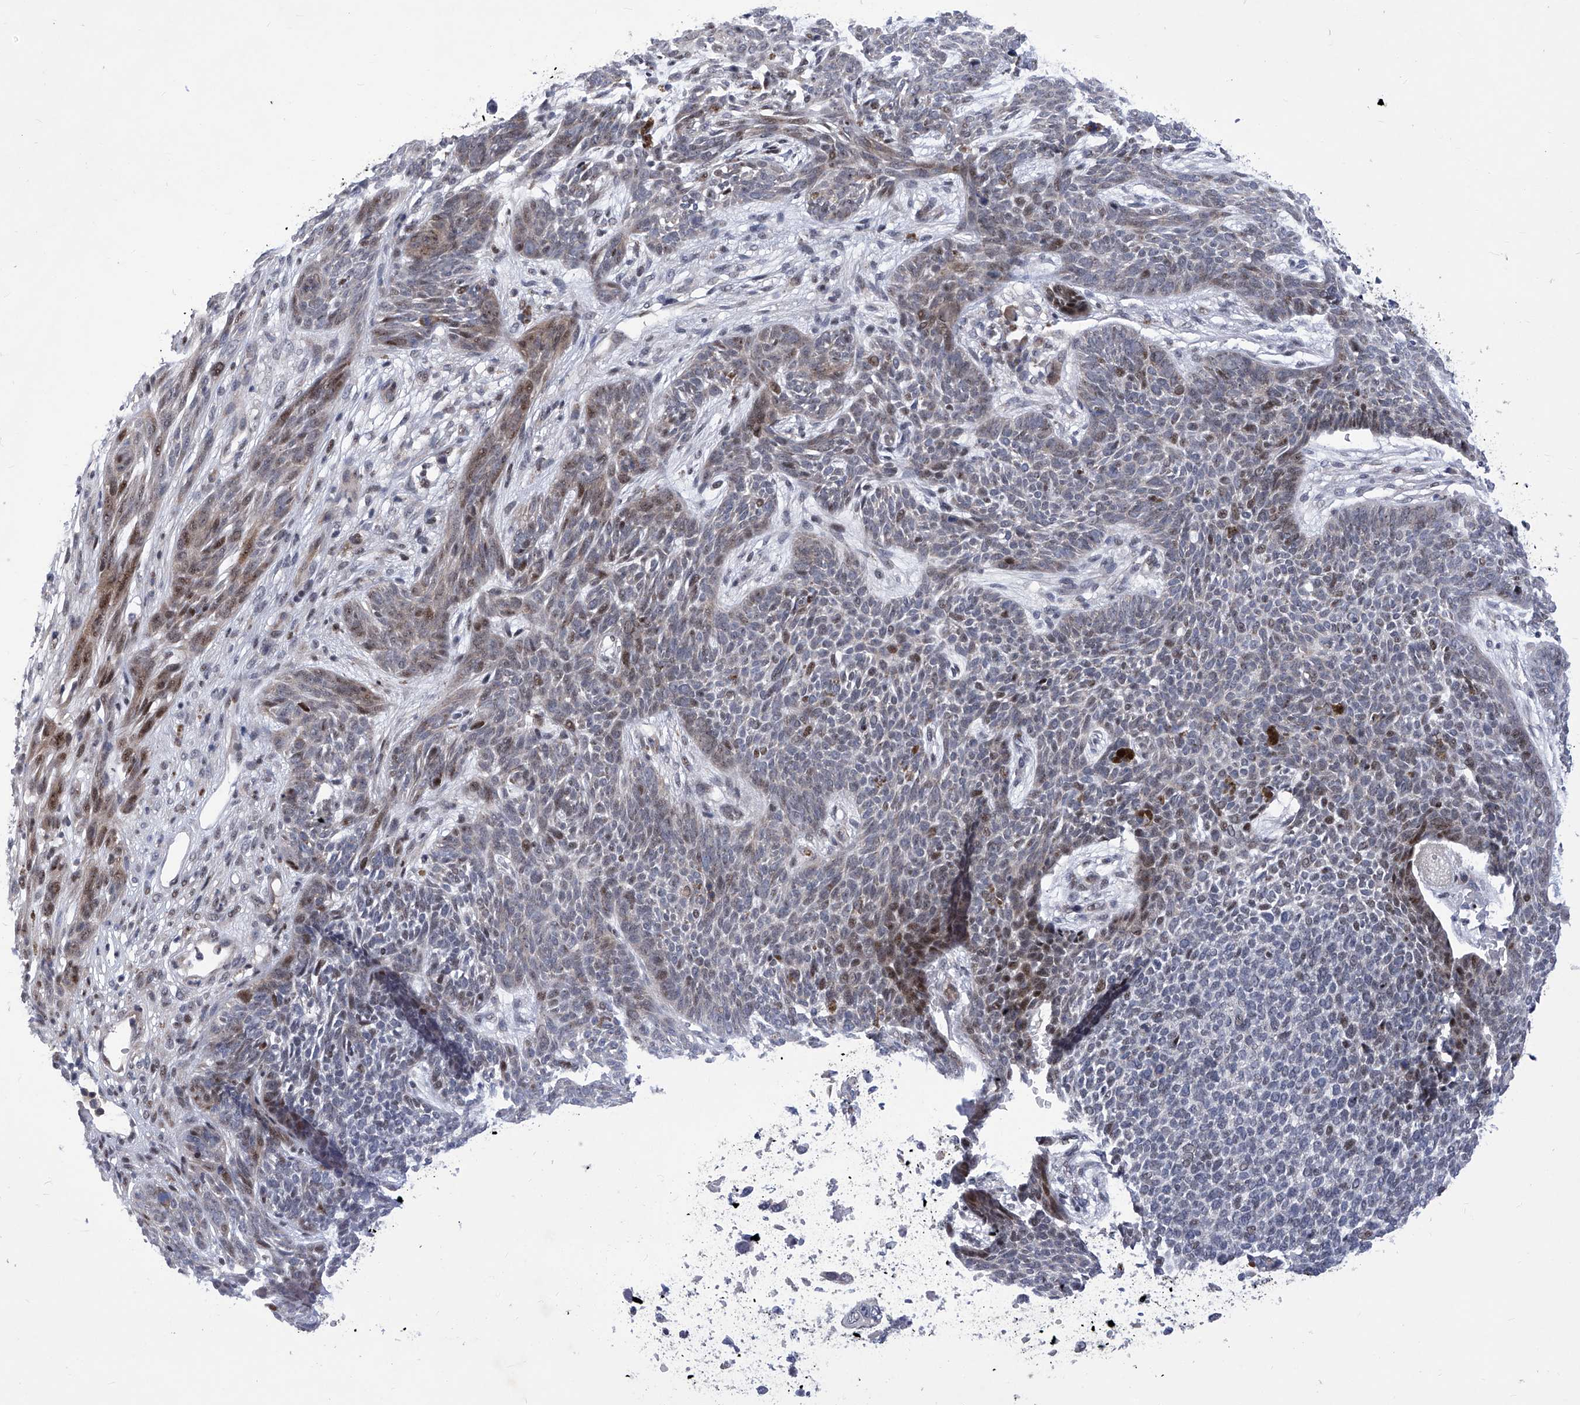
{"staining": {"intensity": "moderate", "quantity": "<25%", "location": "nuclear"}, "tissue": "skin cancer", "cell_type": "Tumor cells", "image_type": "cancer", "snomed": [{"axis": "morphology", "description": "Basal cell carcinoma"}, {"axis": "topography", "description": "Skin"}], "caption": "This histopathology image displays immunohistochemistry (IHC) staining of human skin cancer, with low moderate nuclear positivity in approximately <25% of tumor cells.", "gene": "NUFIP1", "patient": {"sex": "female", "age": 84}}